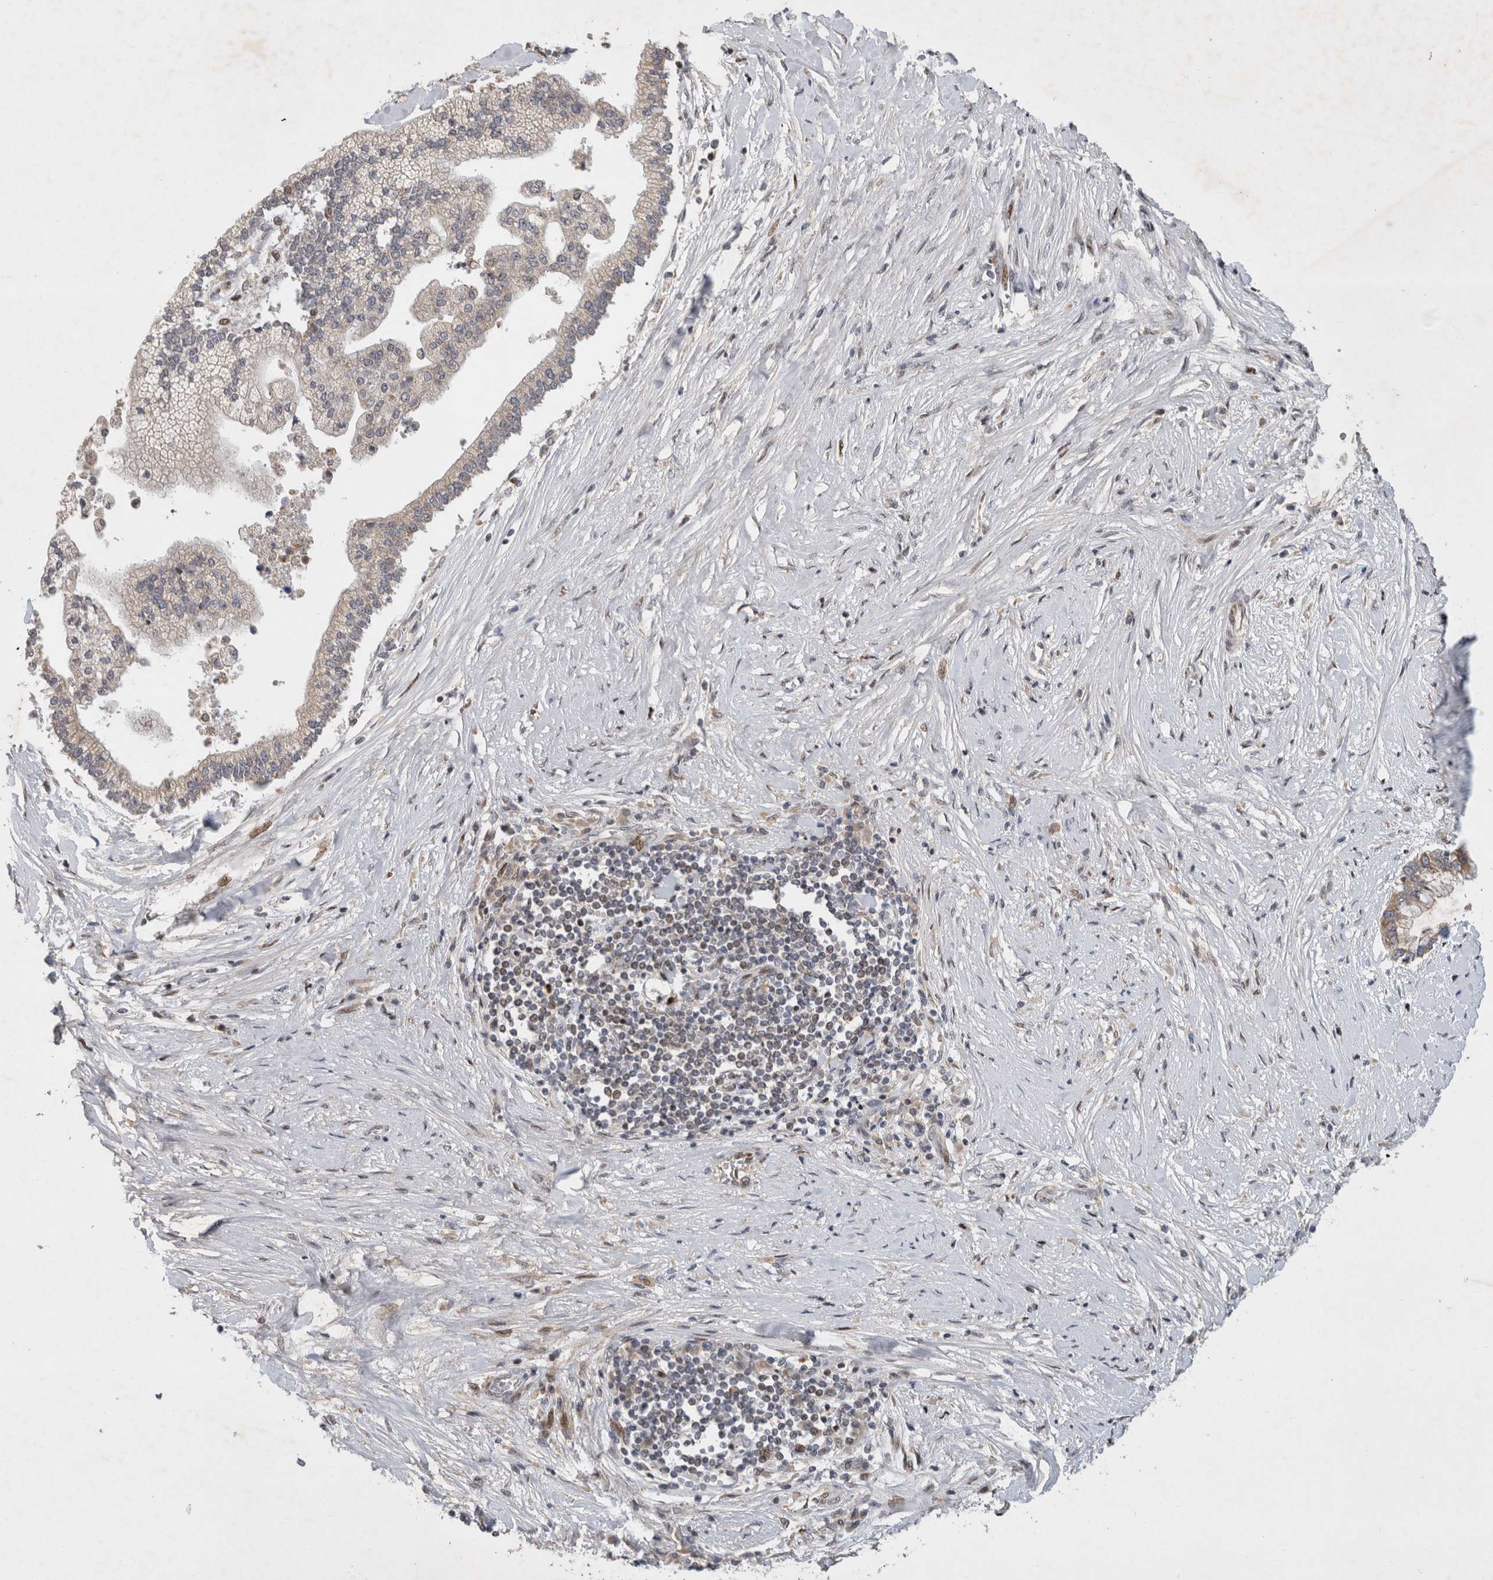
{"staining": {"intensity": "negative", "quantity": "none", "location": "none"}, "tissue": "liver cancer", "cell_type": "Tumor cells", "image_type": "cancer", "snomed": [{"axis": "morphology", "description": "Cholangiocarcinoma"}, {"axis": "topography", "description": "Liver"}], "caption": "This is an immunohistochemistry micrograph of liver cancer. There is no positivity in tumor cells.", "gene": "C8orf58", "patient": {"sex": "male", "age": 50}}